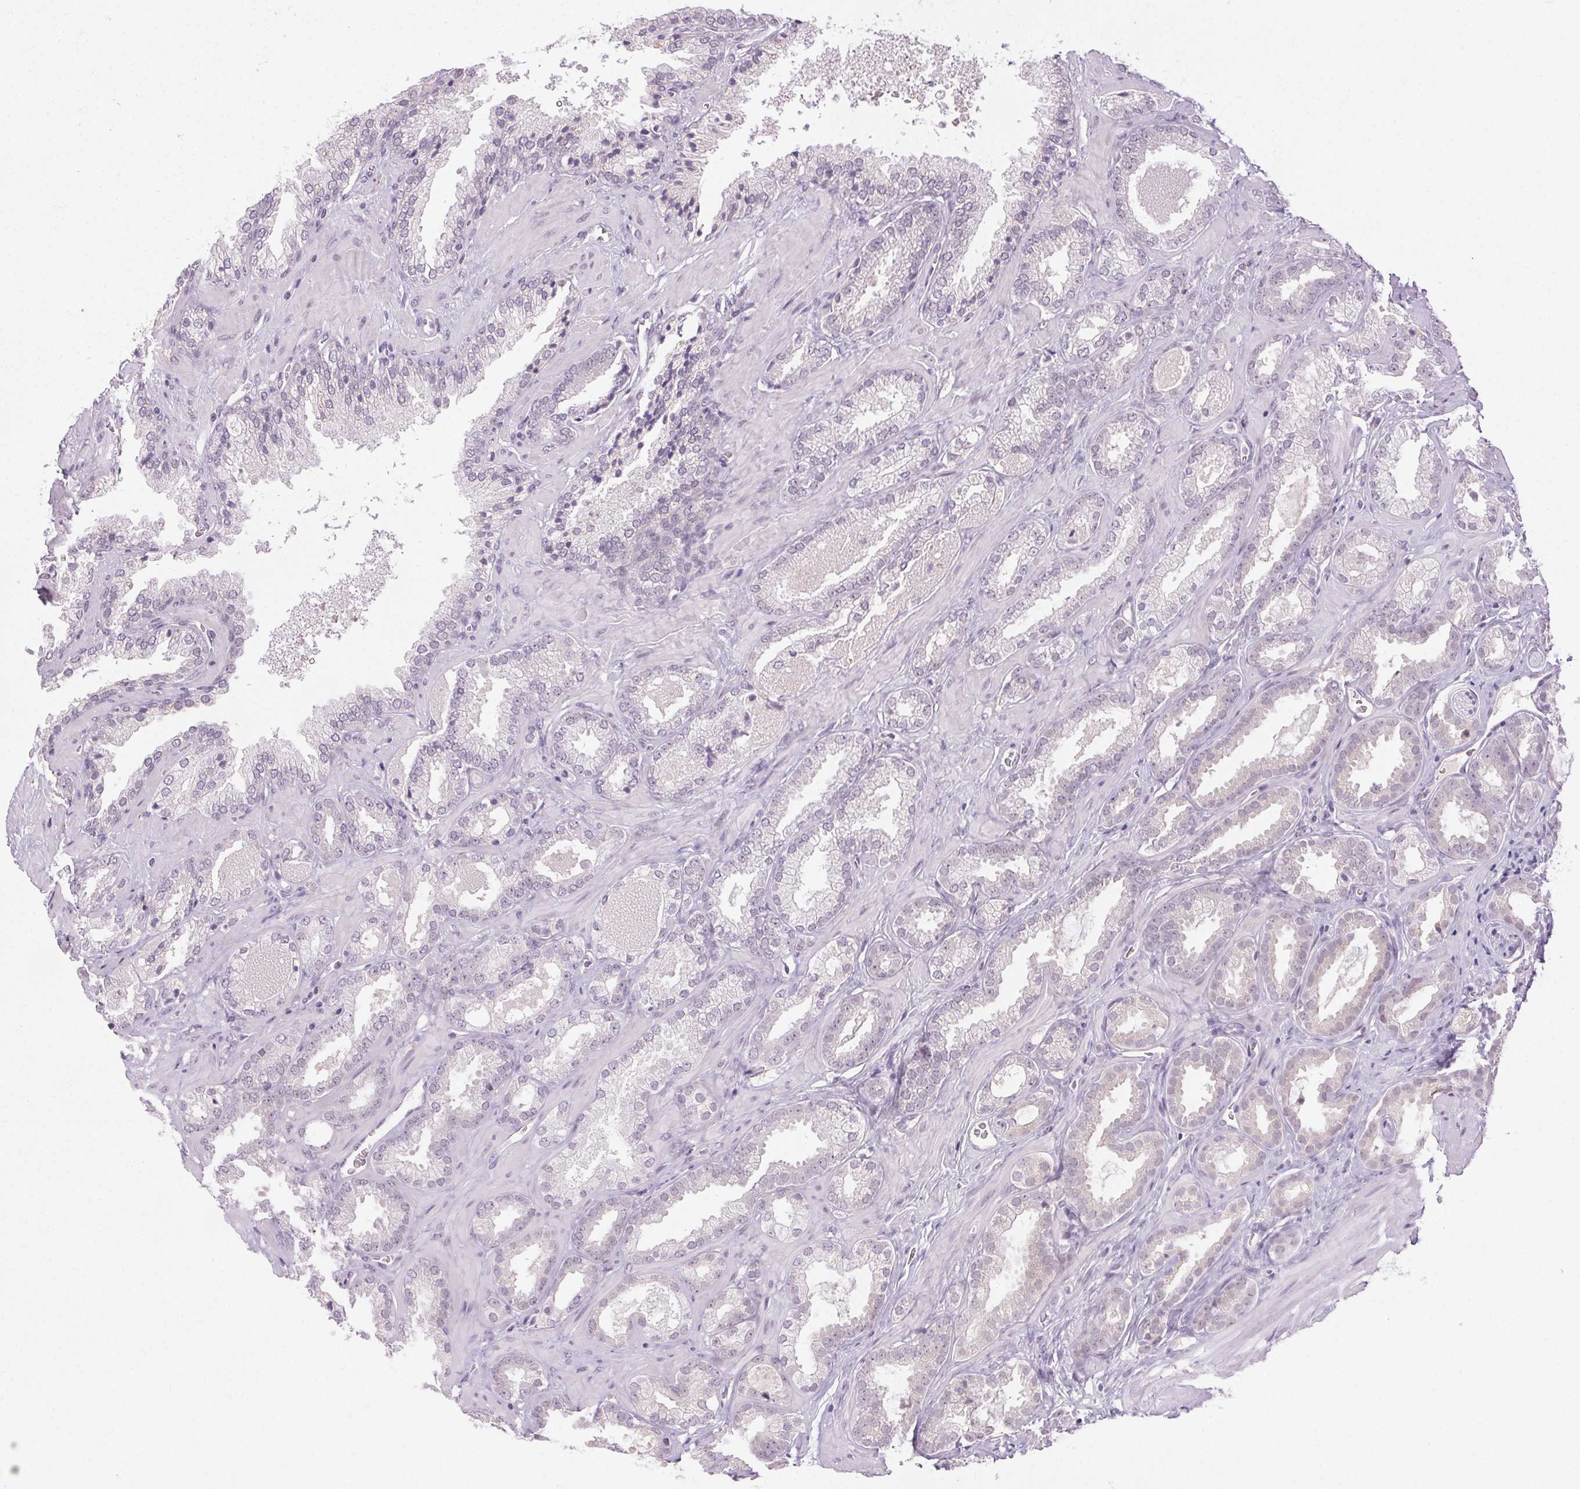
{"staining": {"intensity": "negative", "quantity": "none", "location": "none"}, "tissue": "prostate cancer", "cell_type": "Tumor cells", "image_type": "cancer", "snomed": [{"axis": "morphology", "description": "Adenocarcinoma, Low grade"}, {"axis": "topography", "description": "Prostate"}], "caption": "High power microscopy histopathology image of an immunohistochemistry photomicrograph of low-grade adenocarcinoma (prostate), revealing no significant staining in tumor cells. (DAB (3,3'-diaminobenzidine) immunohistochemistry with hematoxylin counter stain).", "gene": "FAM168A", "patient": {"sex": "male", "age": 62}}